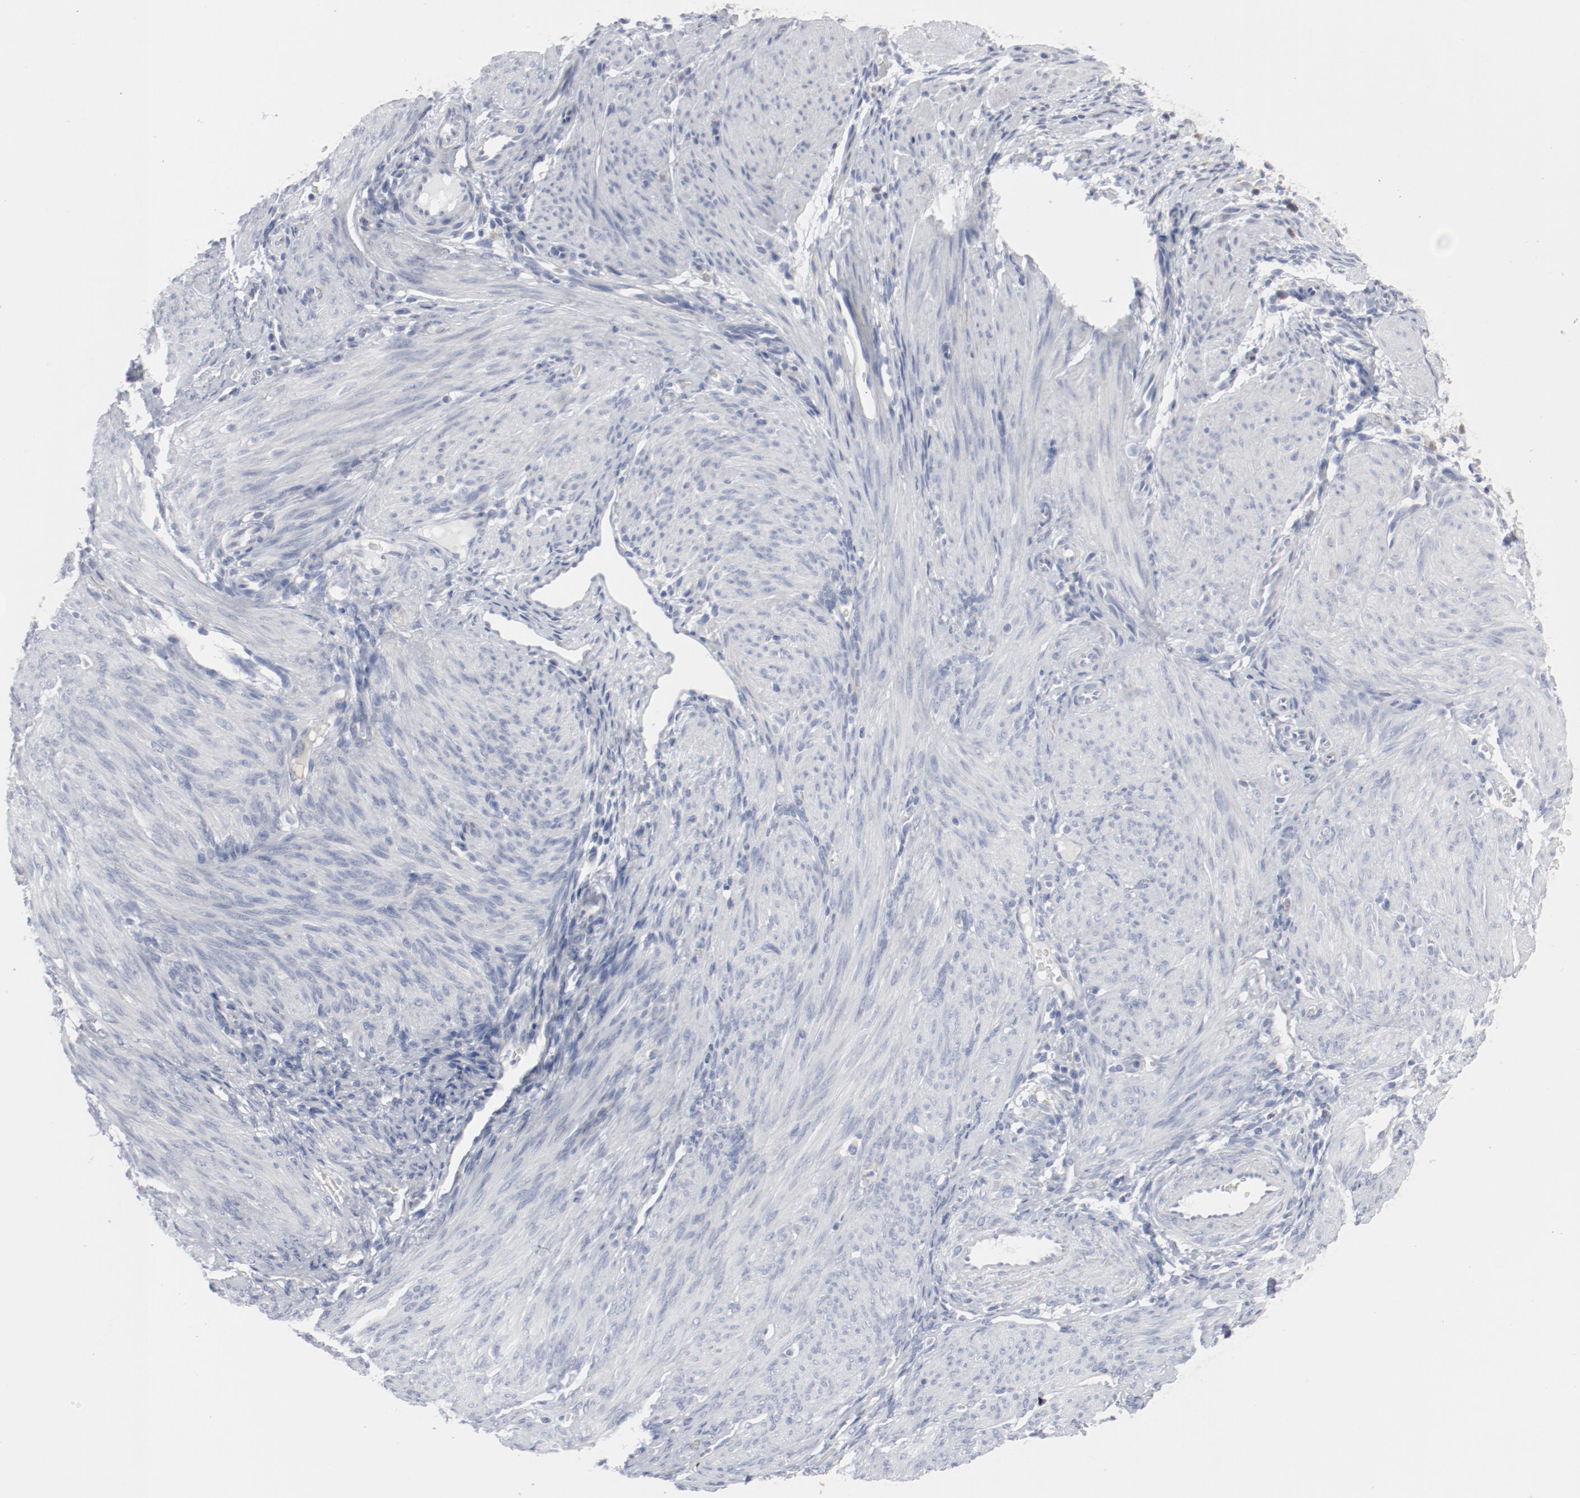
{"staining": {"intensity": "negative", "quantity": "none", "location": "none"}, "tissue": "endometrium", "cell_type": "Cells in endometrial stroma", "image_type": "normal", "snomed": [{"axis": "morphology", "description": "Normal tissue, NOS"}, {"axis": "topography", "description": "Endometrium"}], "caption": "Immunohistochemistry (IHC) of normal endometrium demonstrates no positivity in cells in endometrial stroma.", "gene": "CDK1", "patient": {"sex": "female", "age": 72}}